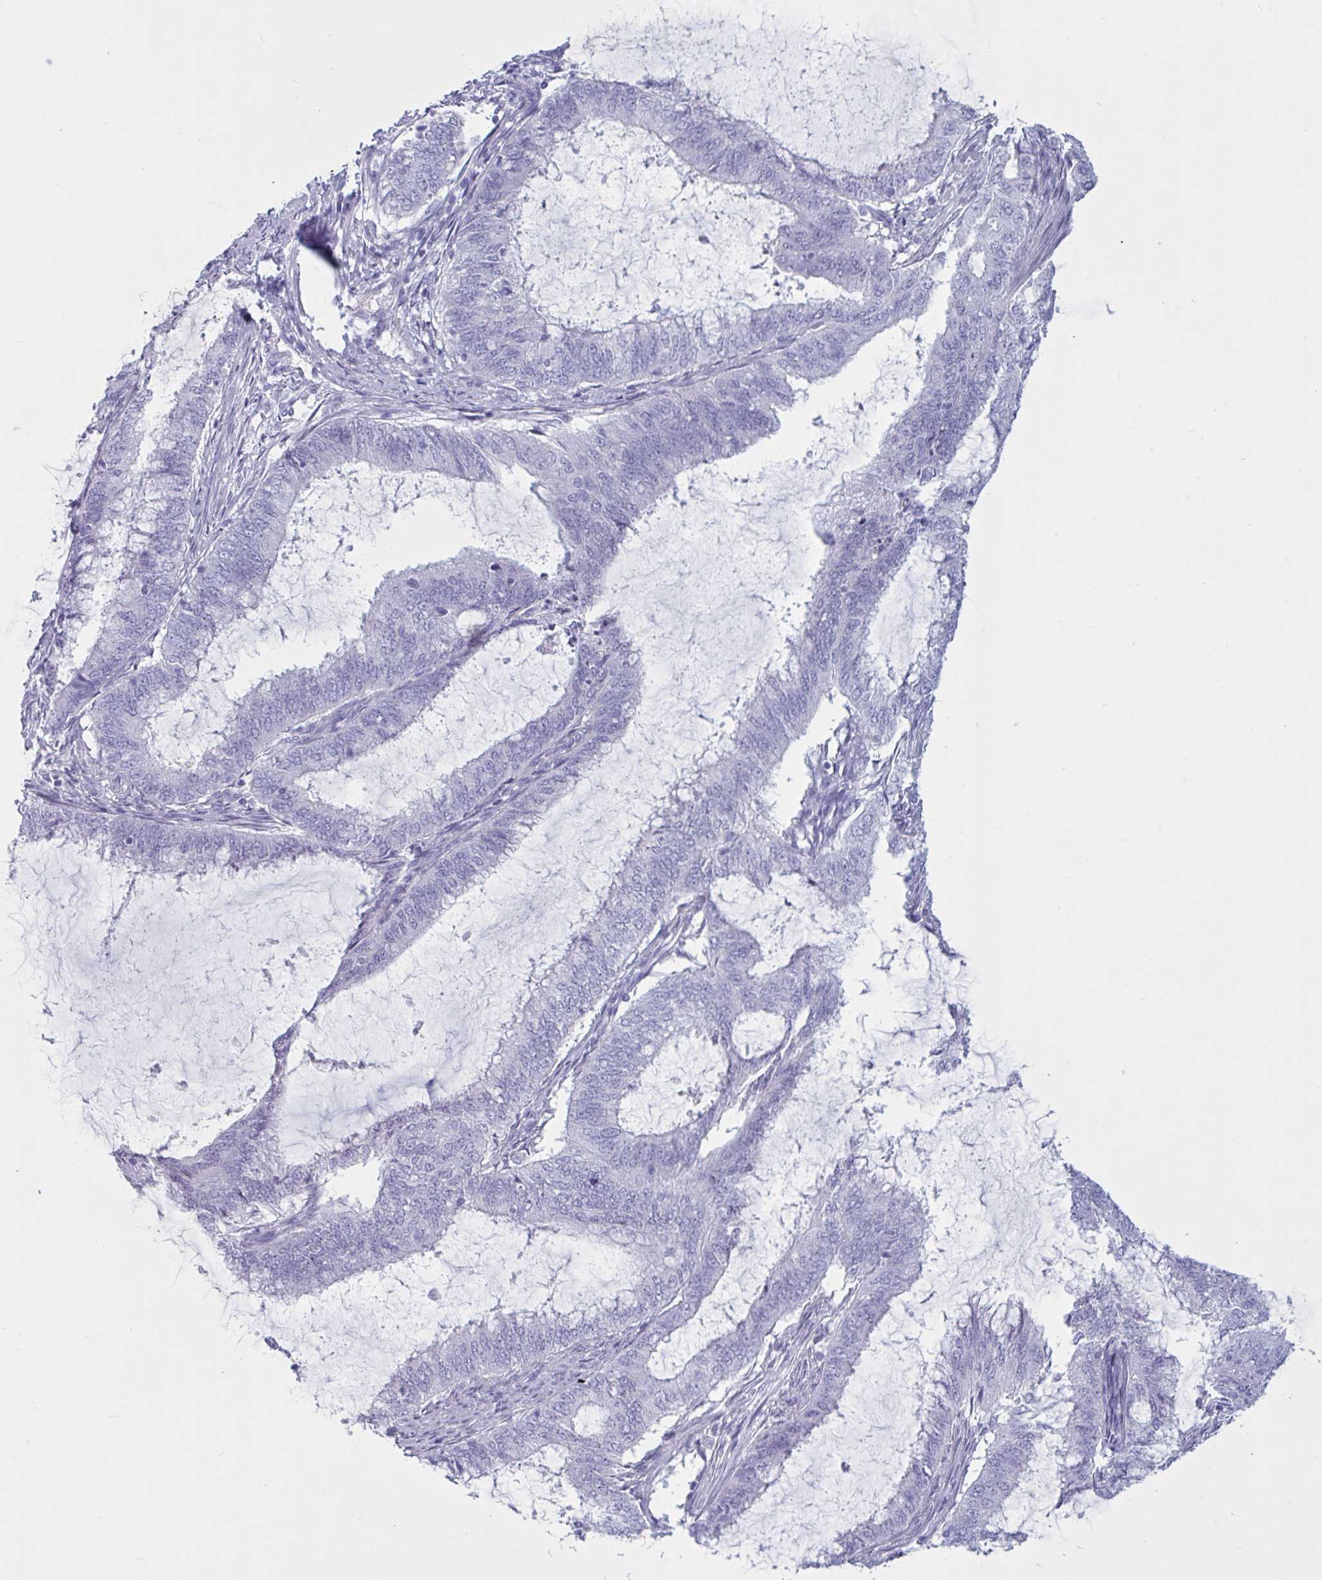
{"staining": {"intensity": "negative", "quantity": "none", "location": "none"}, "tissue": "endometrial cancer", "cell_type": "Tumor cells", "image_type": "cancer", "snomed": [{"axis": "morphology", "description": "Adenocarcinoma, NOS"}, {"axis": "topography", "description": "Endometrium"}], "caption": "Immunohistochemistry (IHC) histopathology image of neoplastic tissue: adenocarcinoma (endometrial) stained with DAB (3,3'-diaminobenzidine) exhibits no significant protein expression in tumor cells. (Immunohistochemistry (IHC), brightfield microscopy, high magnification).", "gene": "BBS10", "patient": {"sex": "female", "age": 51}}